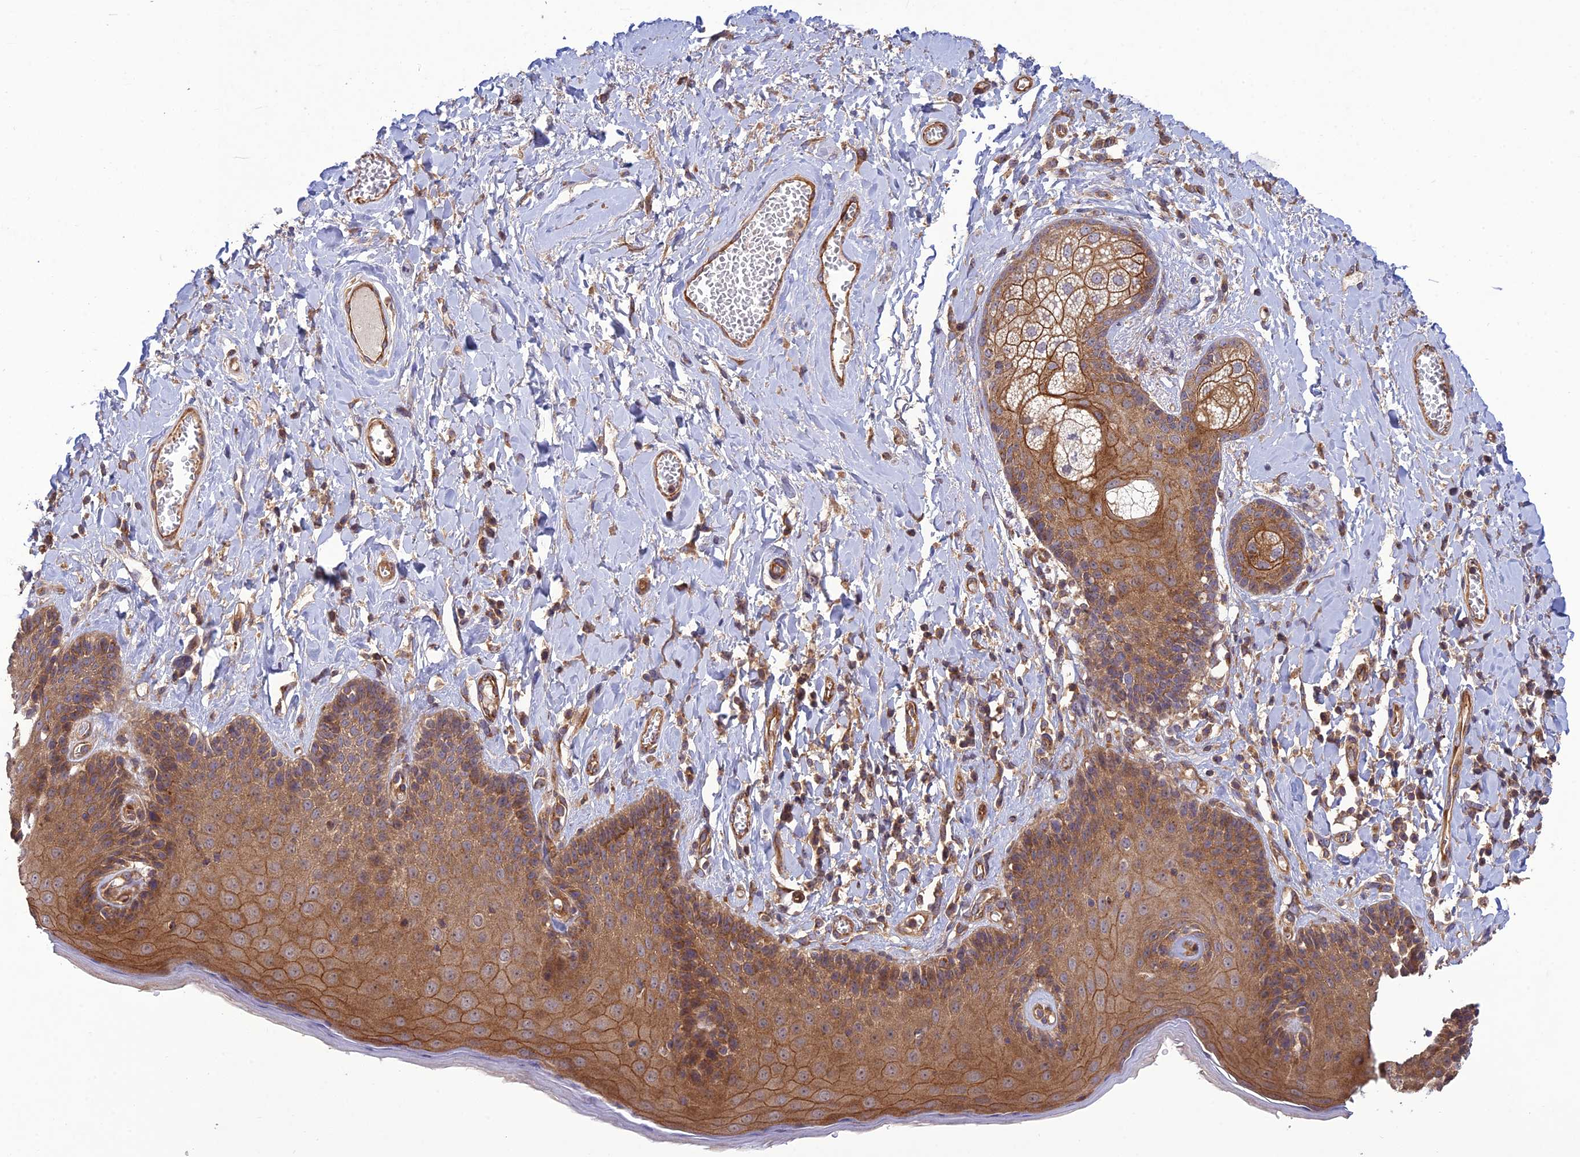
{"staining": {"intensity": "moderate", "quantity": ">75%", "location": "cytoplasmic/membranous"}, "tissue": "skin", "cell_type": "Epidermal cells", "image_type": "normal", "snomed": [{"axis": "morphology", "description": "Normal tissue, NOS"}, {"axis": "topography", "description": "Anal"}], "caption": "Unremarkable skin reveals moderate cytoplasmic/membranous expression in about >75% of epidermal cells.", "gene": "TMEM131L", "patient": {"sex": "male", "age": 69}}